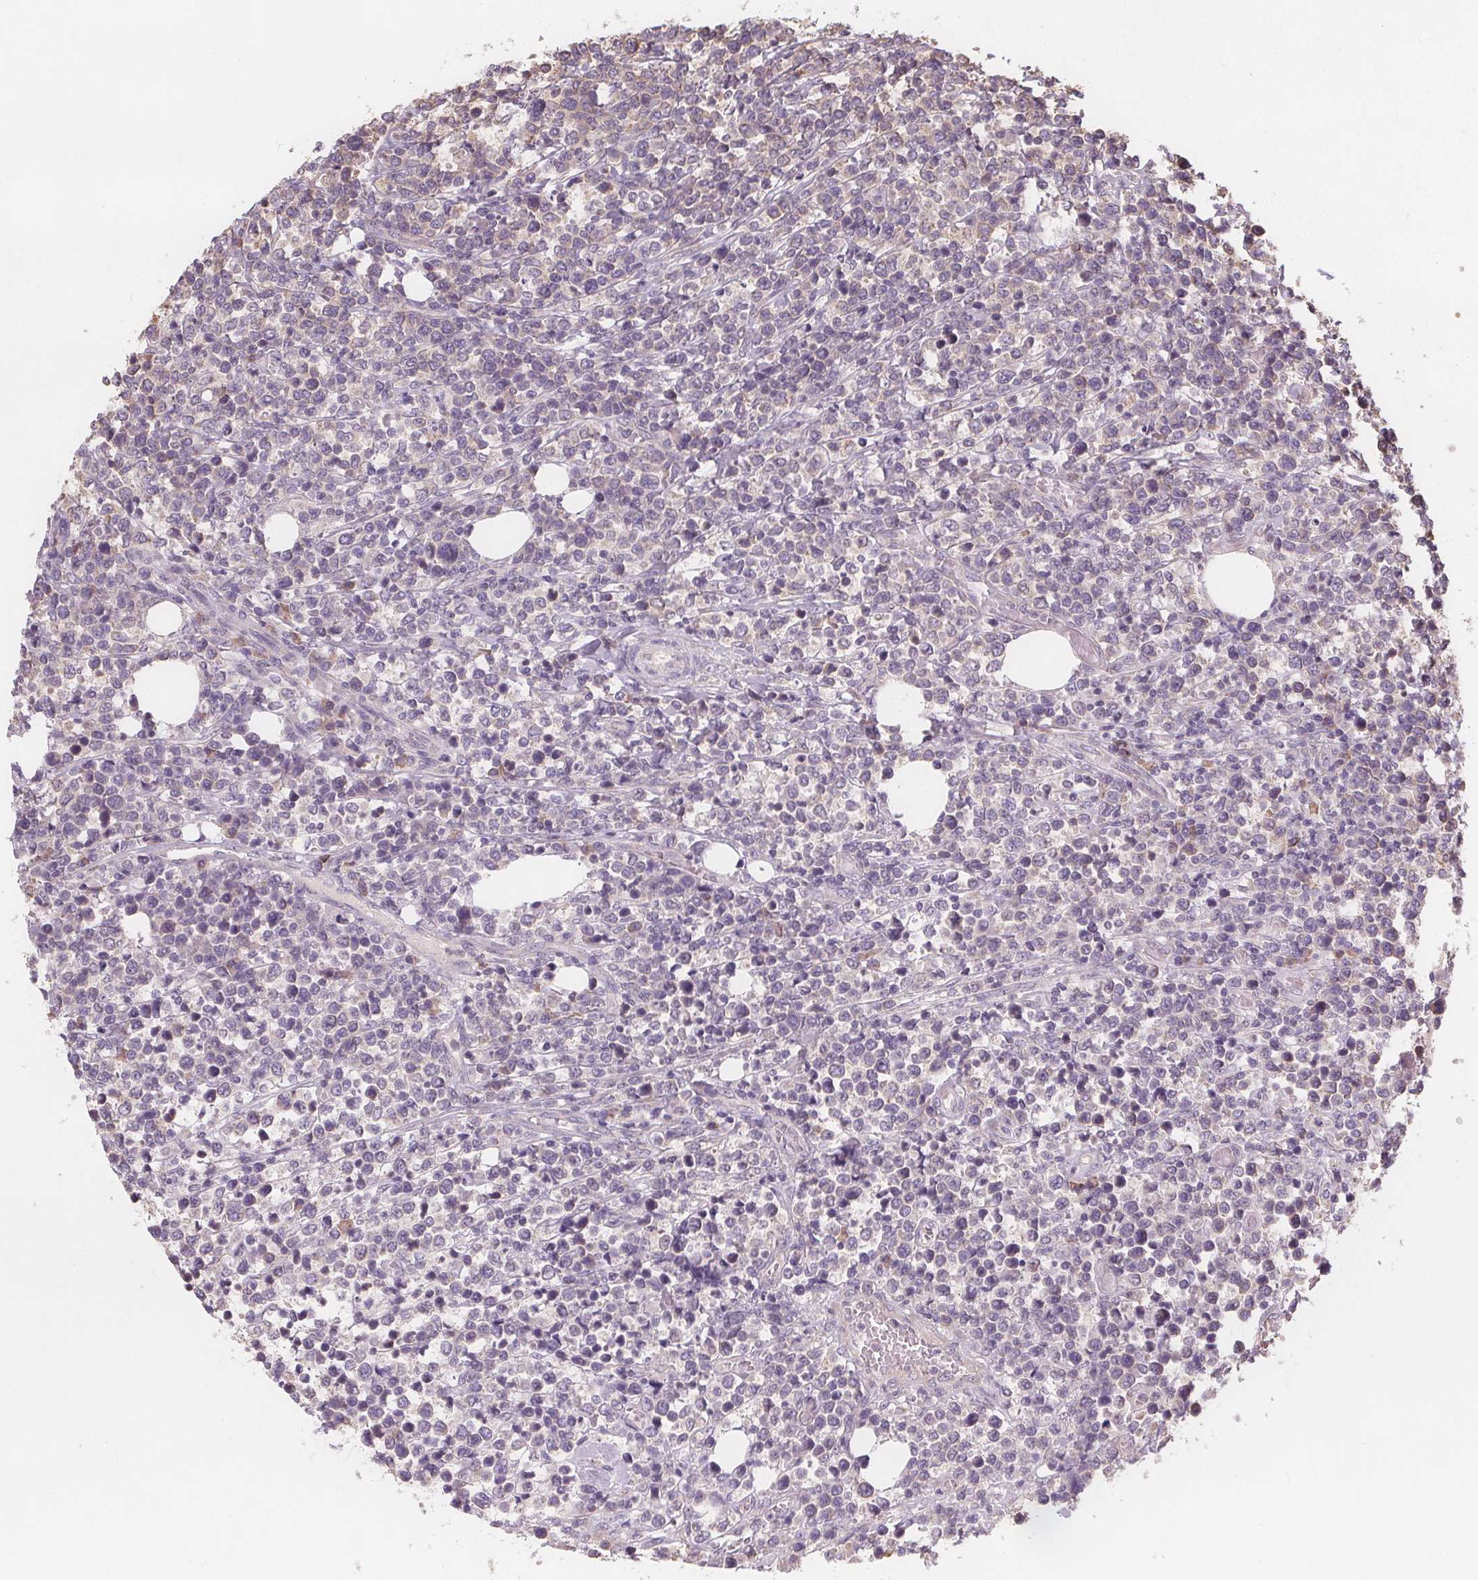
{"staining": {"intensity": "negative", "quantity": "none", "location": "none"}, "tissue": "lymphoma", "cell_type": "Tumor cells", "image_type": "cancer", "snomed": [{"axis": "morphology", "description": "Malignant lymphoma, non-Hodgkin's type, High grade"}, {"axis": "topography", "description": "Soft tissue"}], "caption": "Immunohistochemical staining of malignant lymphoma, non-Hodgkin's type (high-grade) exhibits no significant staining in tumor cells.", "gene": "TMEM80", "patient": {"sex": "female", "age": 56}}